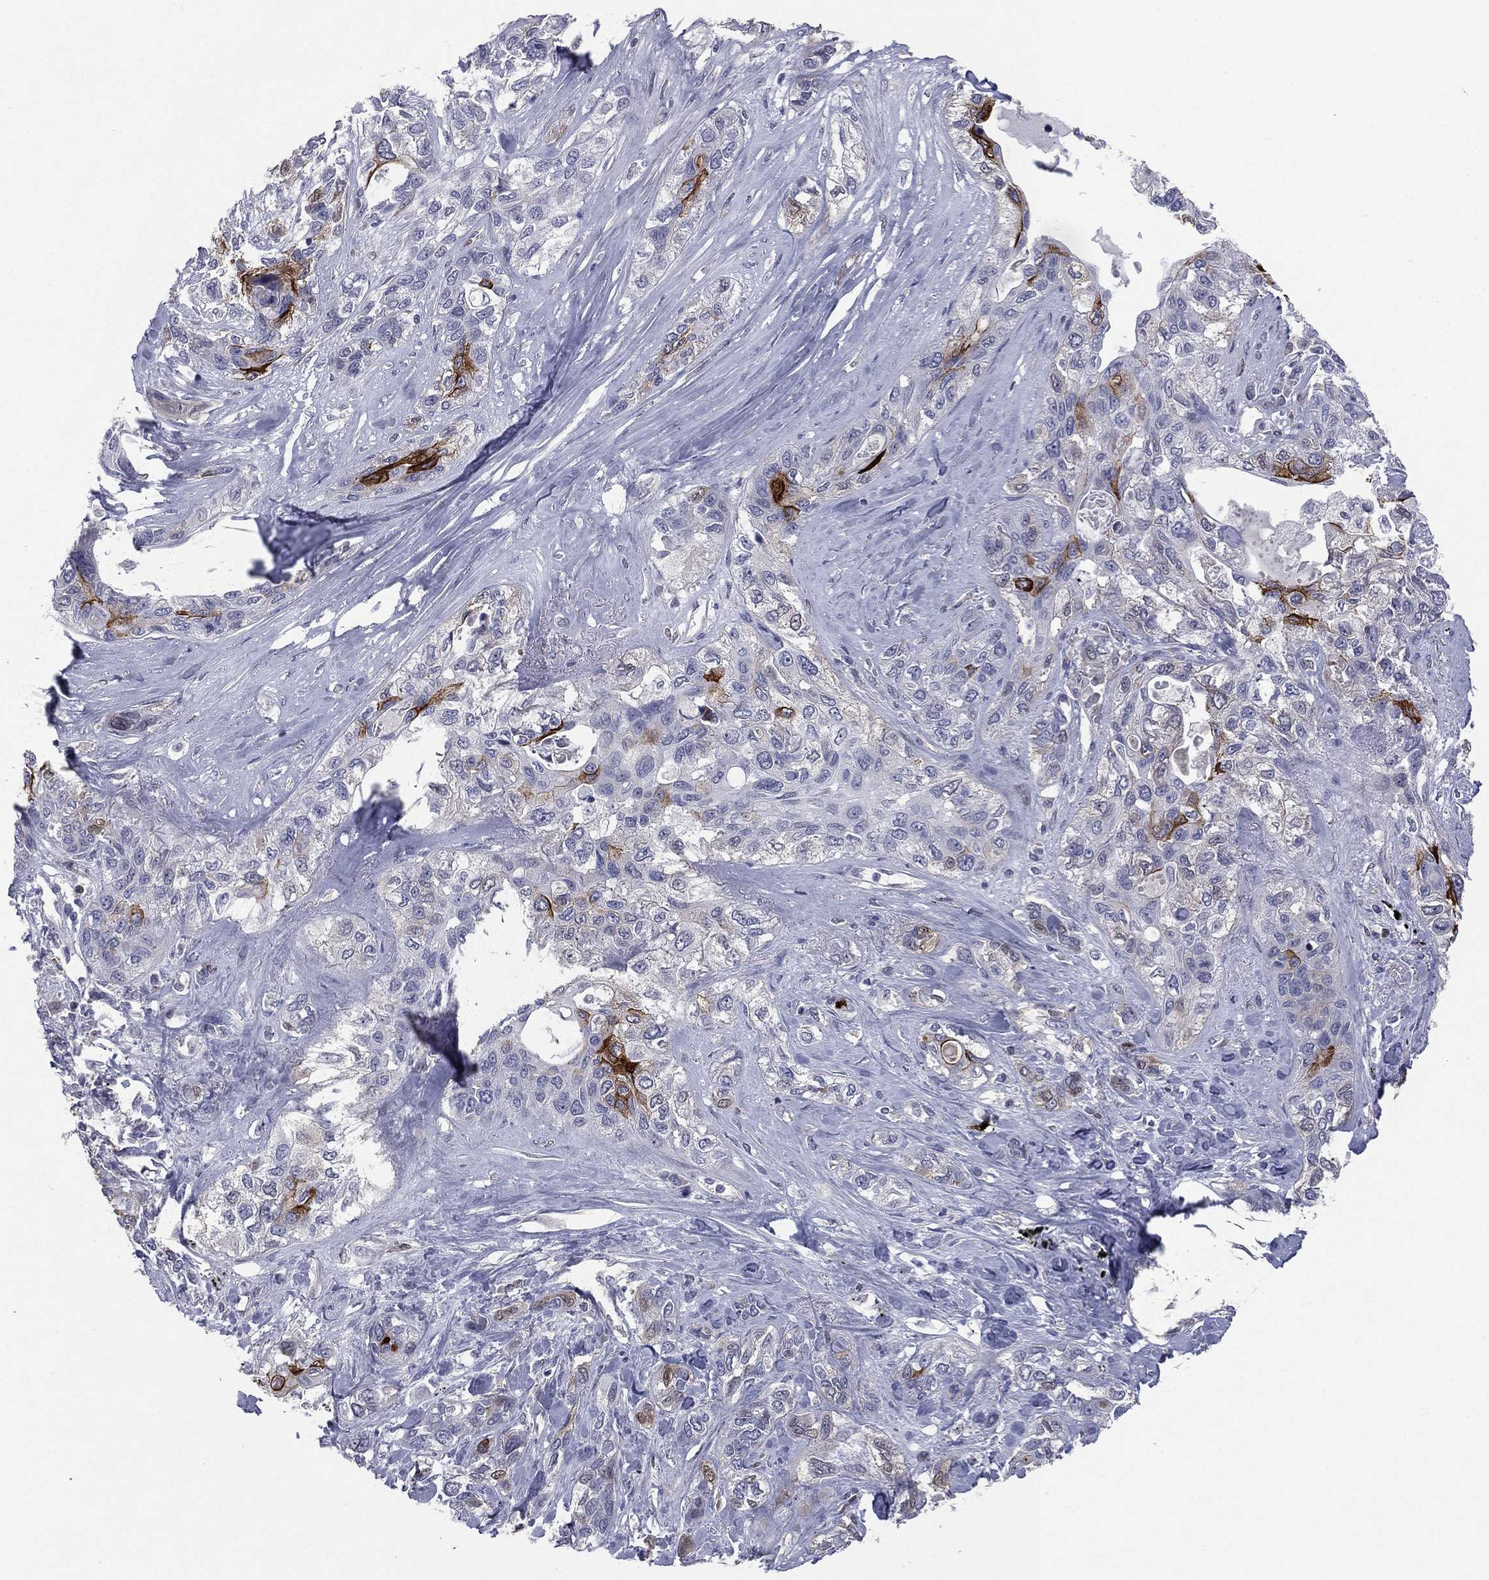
{"staining": {"intensity": "strong", "quantity": "<25%", "location": "cytoplasmic/membranous"}, "tissue": "lung cancer", "cell_type": "Tumor cells", "image_type": "cancer", "snomed": [{"axis": "morphology", "description": "Squamous cell carcinoma, NOS"}, {"axis": "topography", "description": "Lung"}], "caption": "IHC histopathology image of human lung cancer stained for a protein (brown), which reveals medium levels of strong cytoplasmic/membranous expression in about <25% of tumor cells.", "gene": "DMKN", "patient": {"sex": "female", "age": 70}}